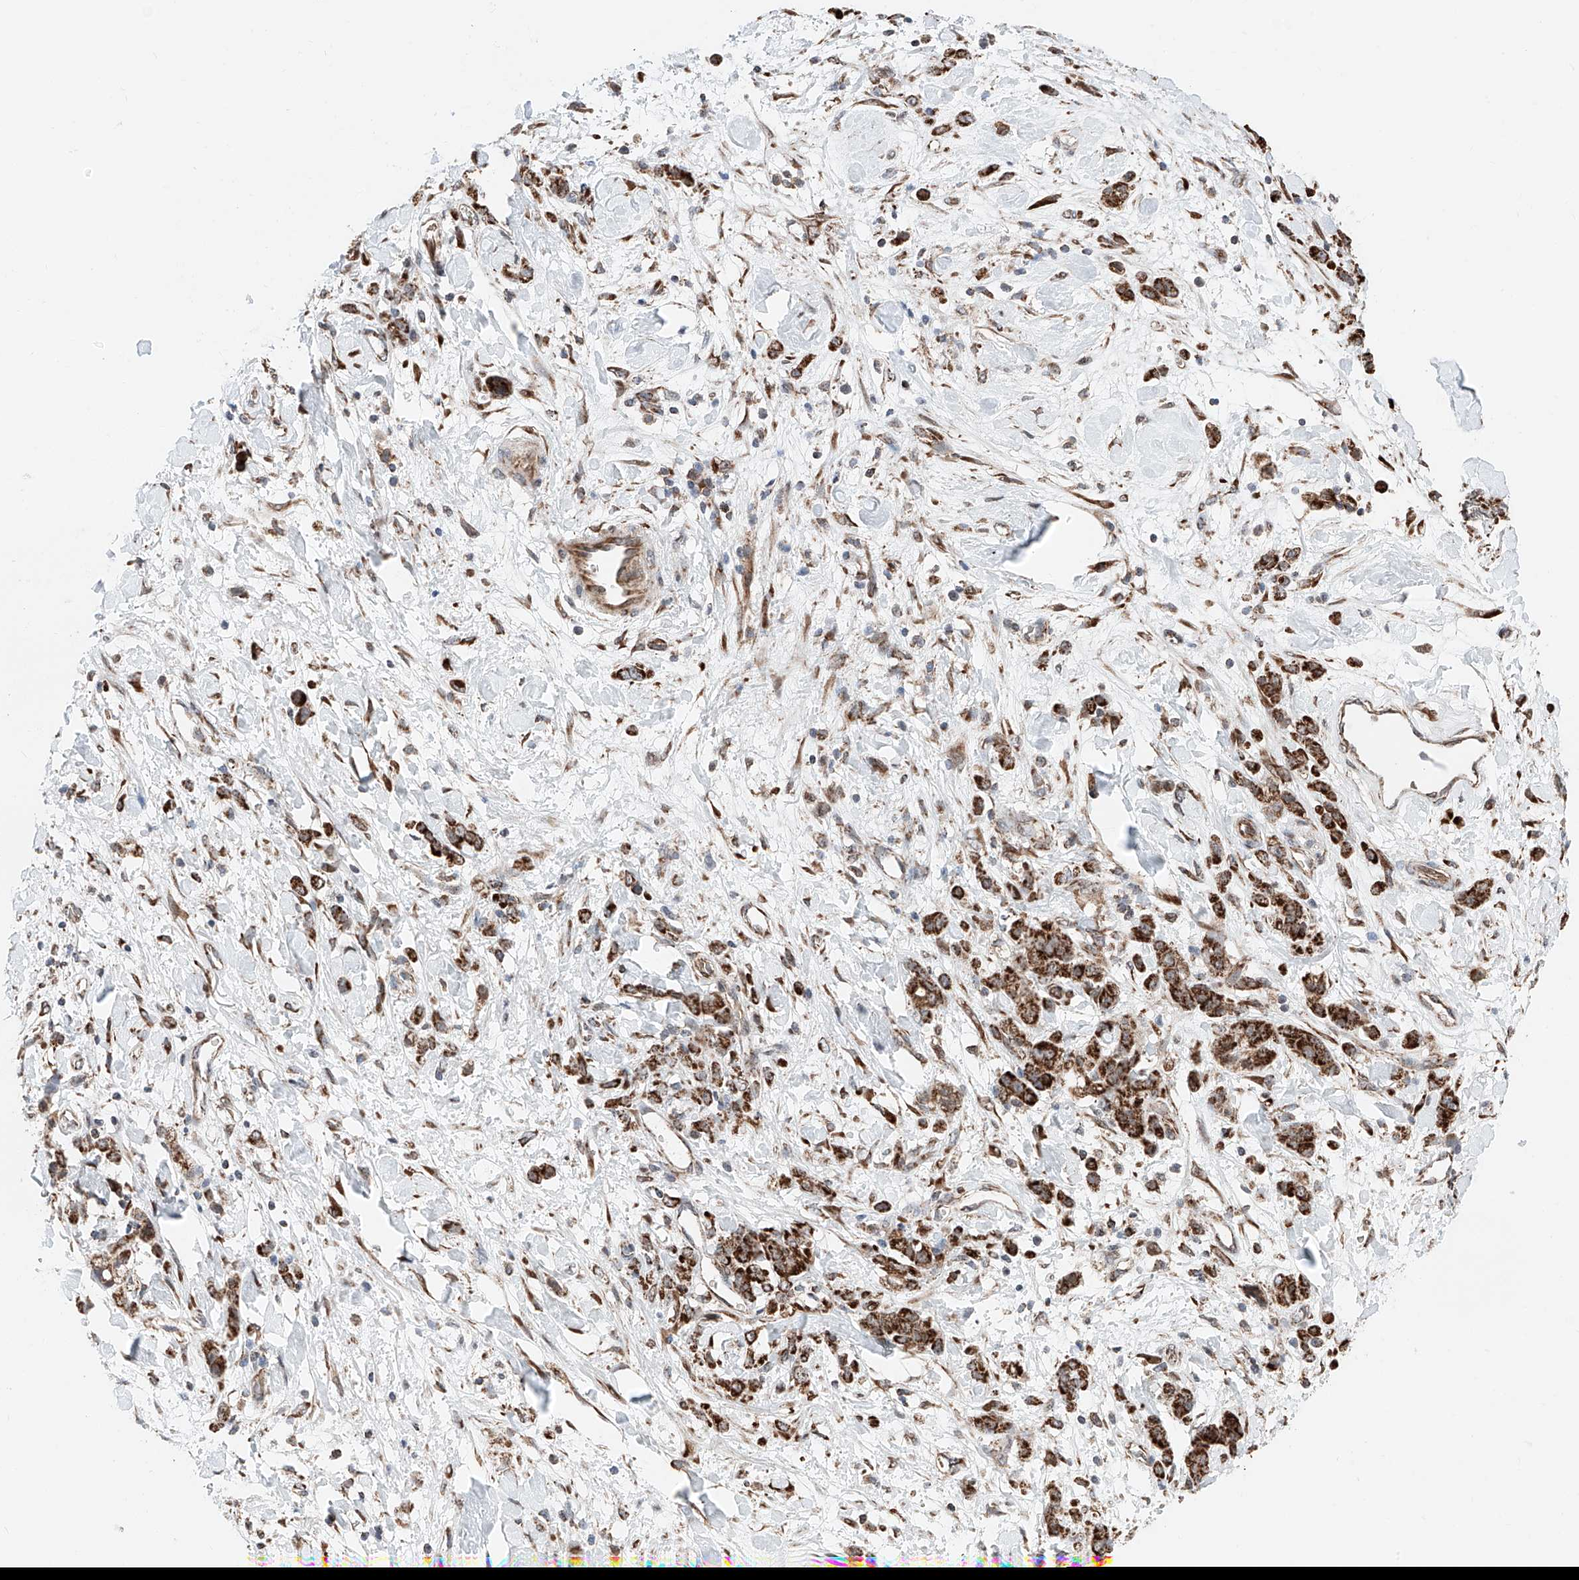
{"staining": {"intensity": "strong", "quantity": ">75%", "location": "cytoplasmic/membranous"}, "tissue": "stomach cancer", "cell_type": "Tumor cells", "image_type": "cancer", "snomed": [{"axis": "morphology", "description": "Normal tissue, NOS"}, {"axis": "morphology", "description": "Adenocarcinoma, NOS"}, {"axis": "topography", "description": "Stomach"}], "caption": "A high-resolution image shows immunohistochemistry (IHC) staining of stomach cancer, which demonstrates strong cytoplasmic/membranous expression in about >75% of tumor cells.", "gene": "ZSCAN29", "patient": {"sex": "male", "age": 82}}